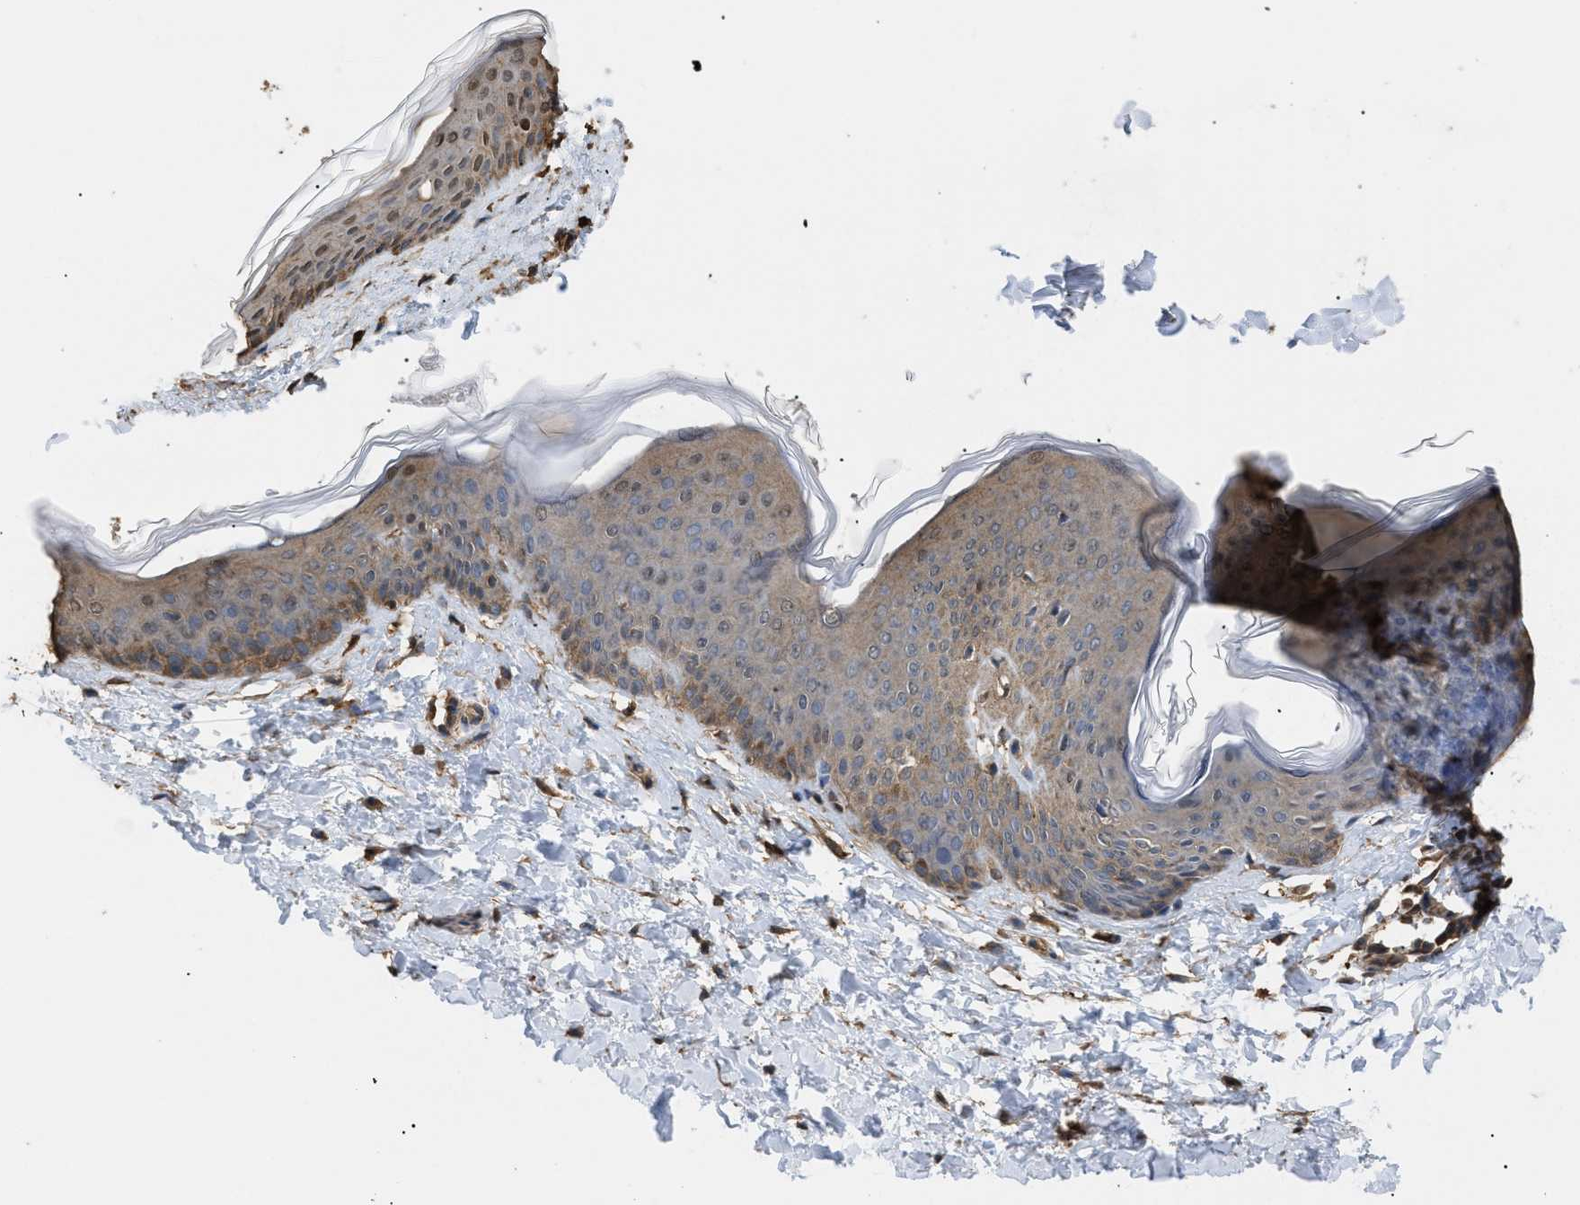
{"staining": {"intensity": "moderate", "quantity": ">75%", "location": "cytoplasmic/membranous"}, "tissue": "skin", "cell_type": "Fibroblasts", "image_type": "normal", "snomed": [{"axis": "morphology", "description": "Normal tissue, NOS"}, {"axis": "topography", "description": "Skin"}], "caption": "Immunohistochemical staining of unremarkable skin displays moderate cytoplasmic/membranous protein positivity in approximately >75% of fibroblasts.", "gene": "CALM1", "patient": {"sex": "female", "age": 17}}